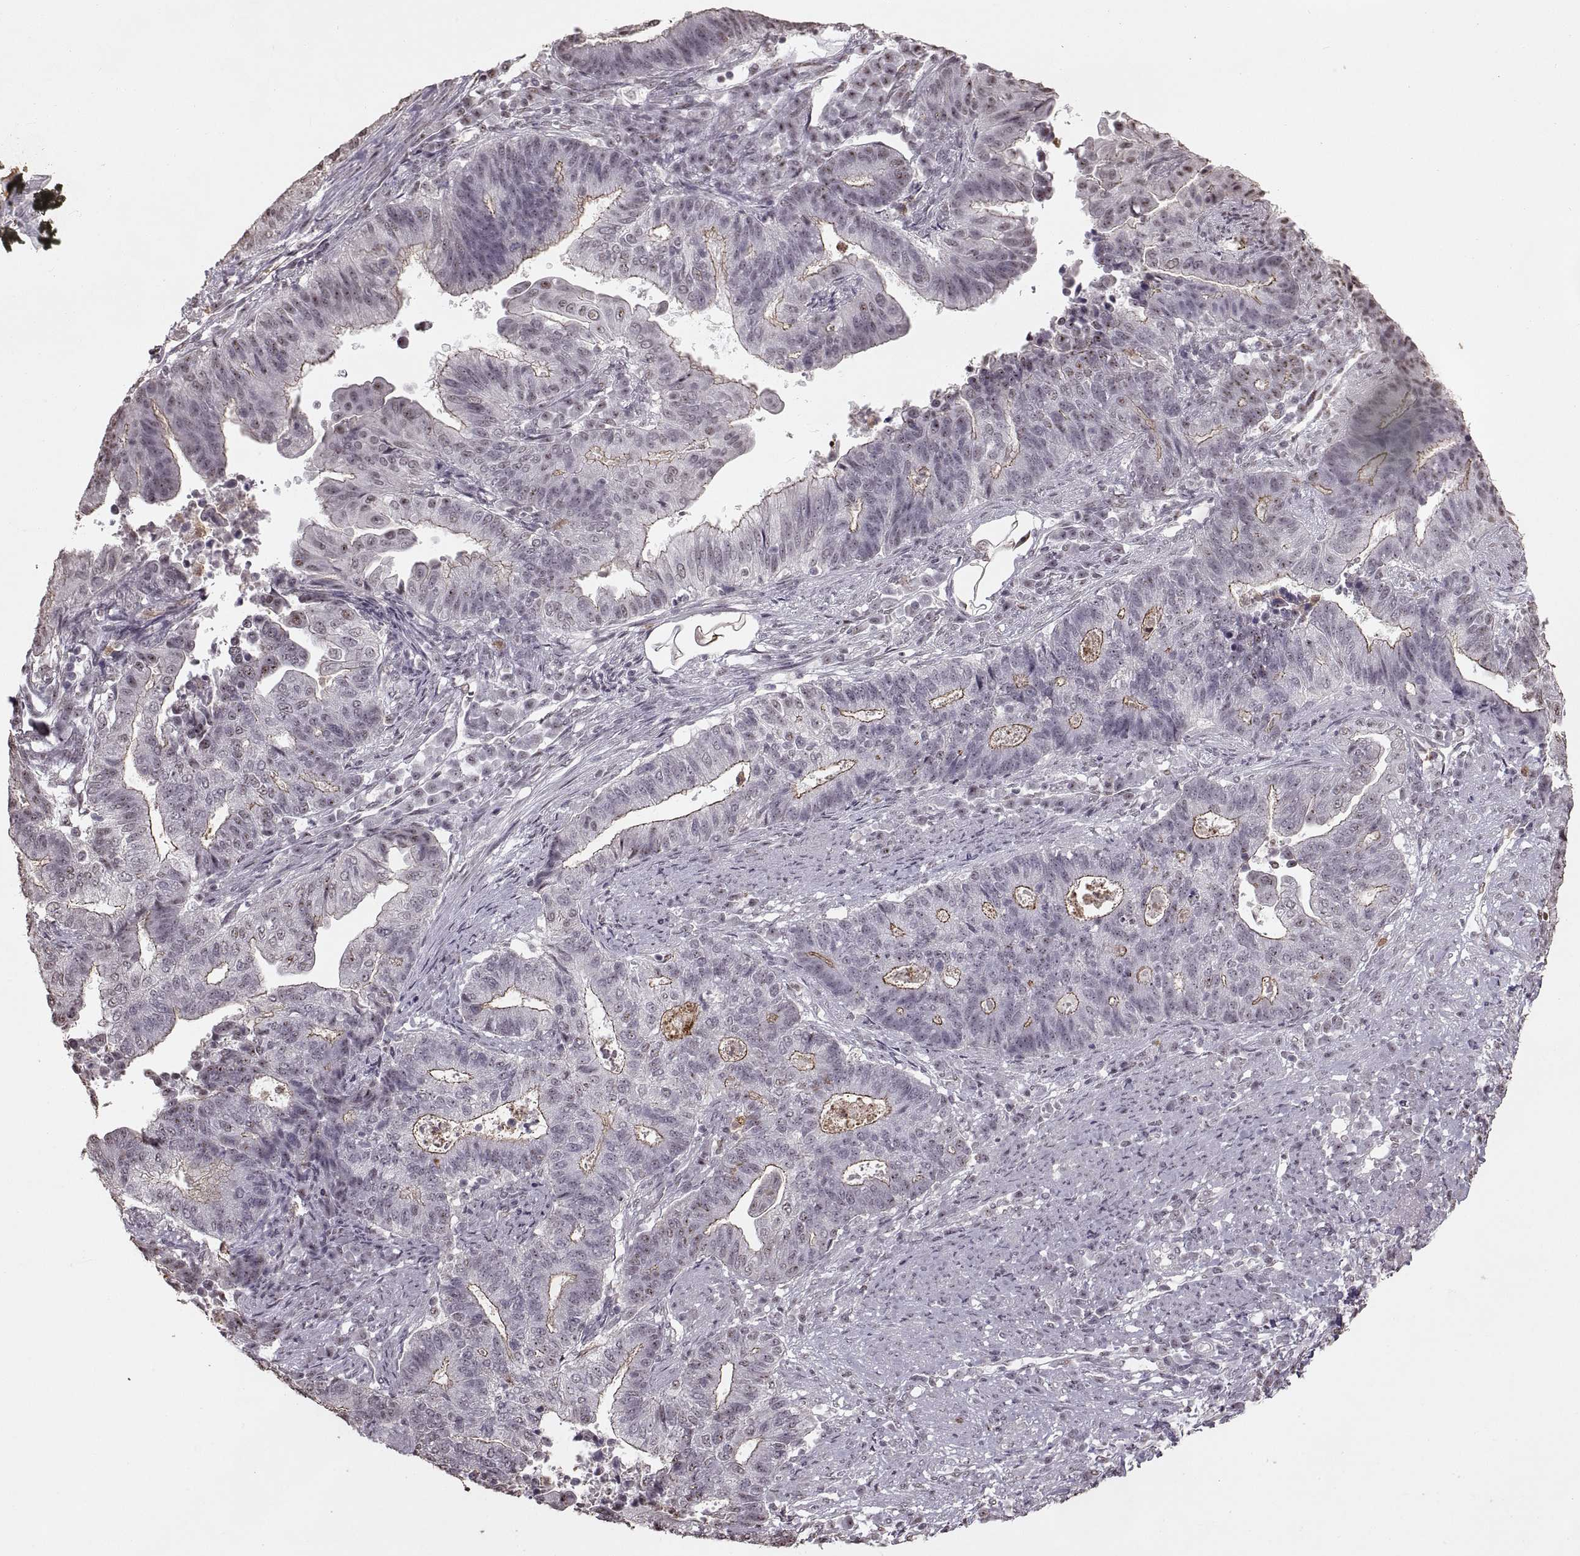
{"staining": {"intensity": "moderate", "quantity": "<25%", "location": "cytoplasmic/membranous"}, "tissue": "endometrial cancer", "cell_type": "Tumor cells", "image_type": "cancer", "snomed": [{"axis": "morphology", "description": "Adenocarcinoma, NOS"}, {"axis": "topography", "description": "Uterus"}, {"axis": "topography", "description": "Endometrium"}], "caption": "Endometrial cancer (adenocarcinoma) stained with a brown dye exhibits moderate cytoplasmic/membranous positive staining in approximately <25% of tumor cells.", "gene": "PALS1", "patient": {"sex": "female", "age": 54}}